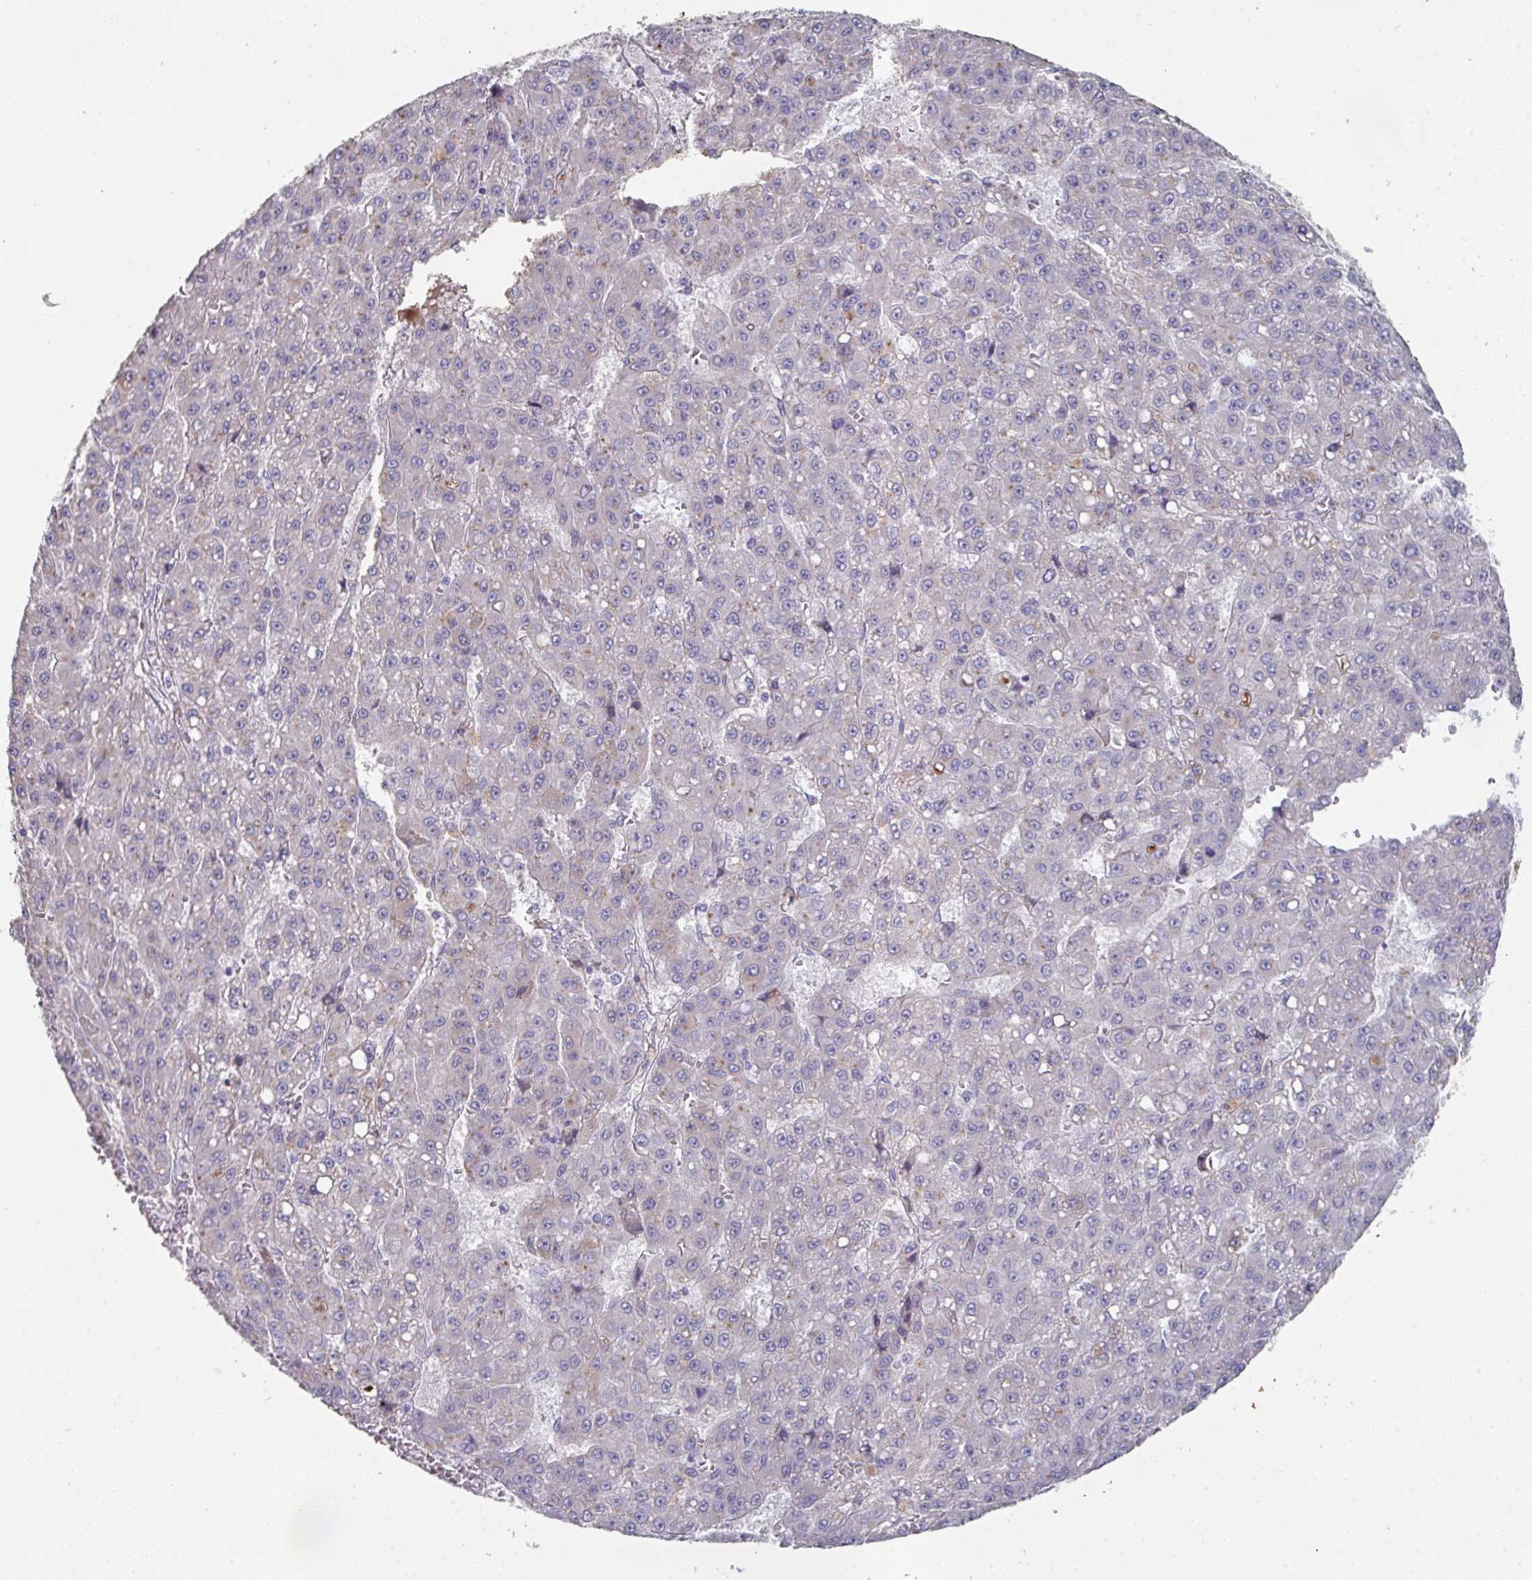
{"staining": {"intensity": "negative", "quantity": "none", "location": "none"}, "tissue": "liver cancer", "cell_type": "Tumor cells", "image_type": "cancer", "snomed": [{"axis": "morphology", "description": "Carcinoma, Hepatocellular, NOS"}, {"axis": "topography", "description": "Liver"}], "caption": "DAB immunohistochemical staining of liver cancer displays no significant expression in tumor cells.", "gene": "HGFAC", "patient": {"sex": "male", "age": 70}}